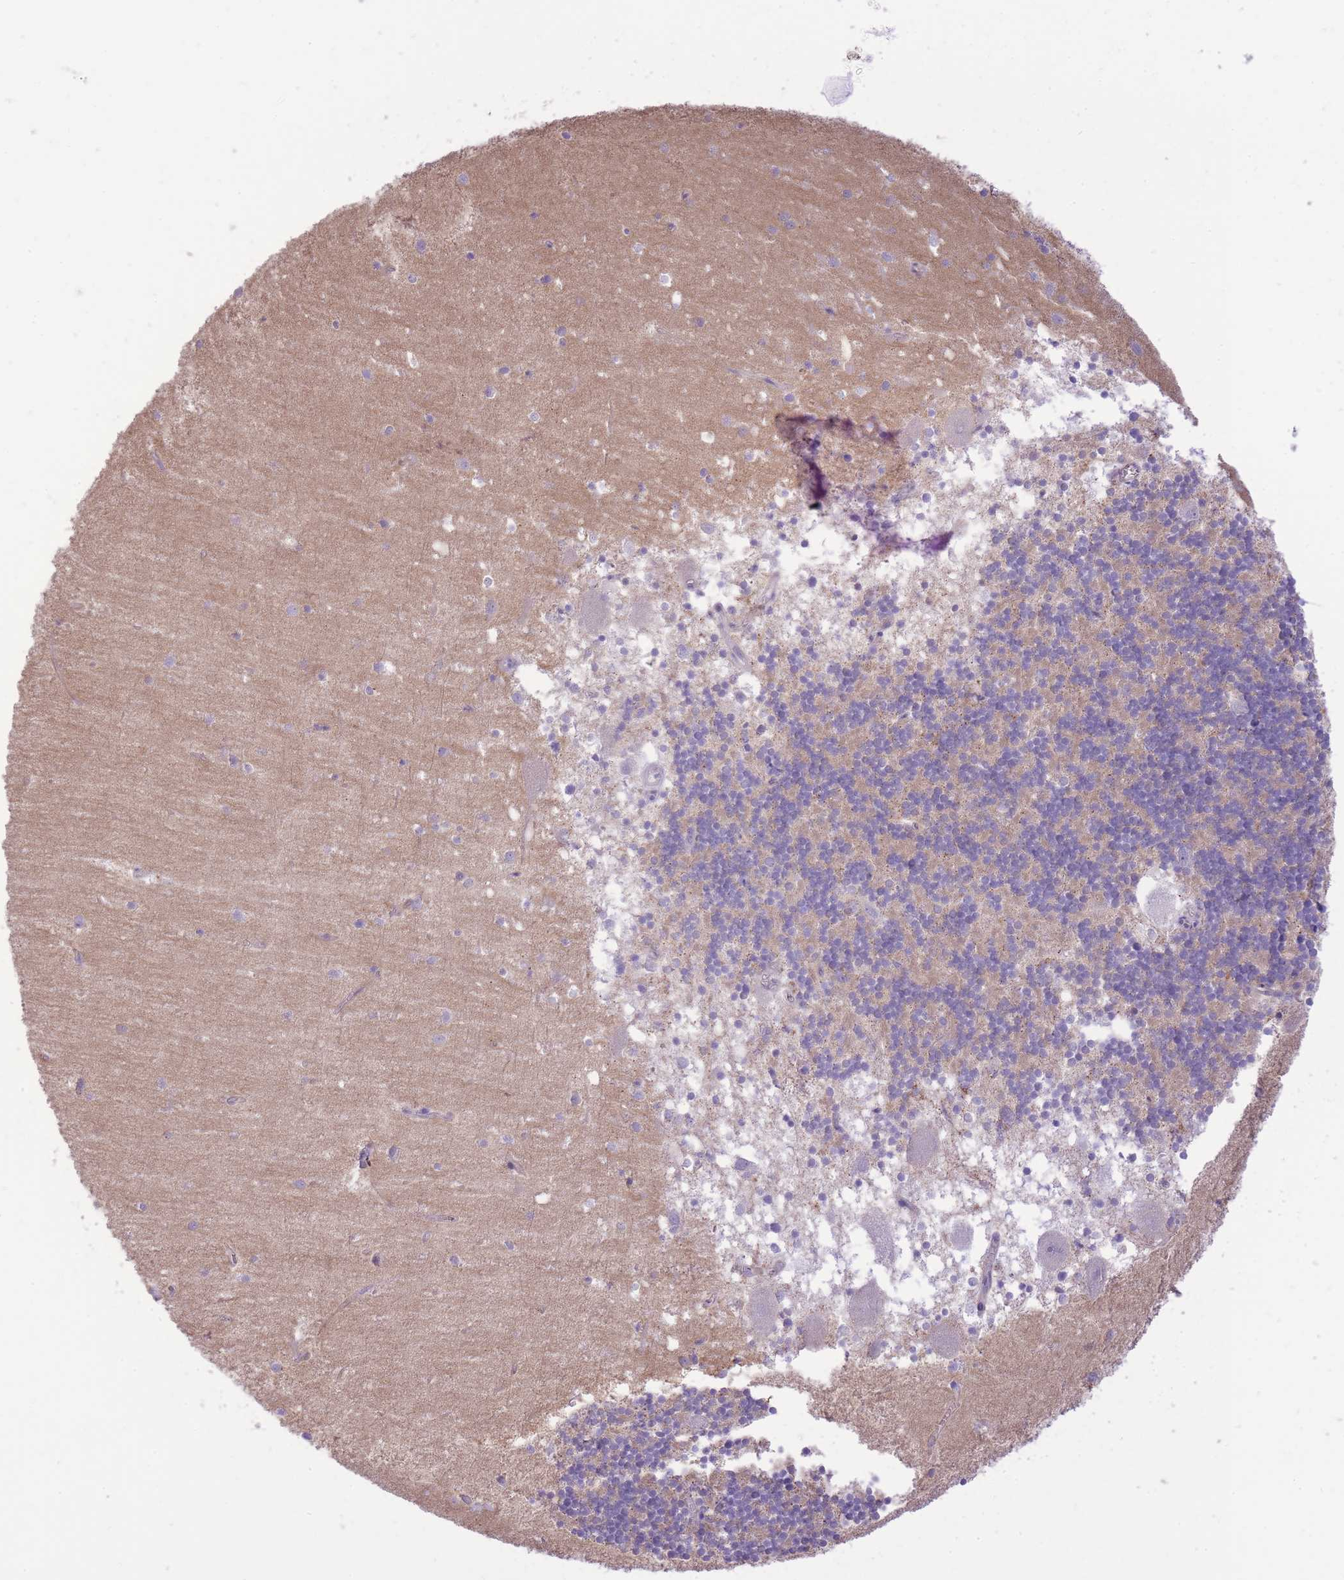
{"staining": {"intensity": "weak", "quantity": "25%-75%", "location": "cytoplasmic/membranous"}, "tissue": "cerebellum", "cell_type": "Cells in granular layer", "image_type": "normal", "snomed": [{"axis": "morphology", "description": "Normal tissue, NOS"}, {"axis": "topography", "description": "Cerebellum"}], "caption": "Normal cerebellum was stained to show a protein in brown. There is low levels of weak cytoplasmic/membranous positivity in about 25%-75% of cells in granular layer.", "gene": "MEIOSIN", "patient": {"sex": "male", "age": 54}}